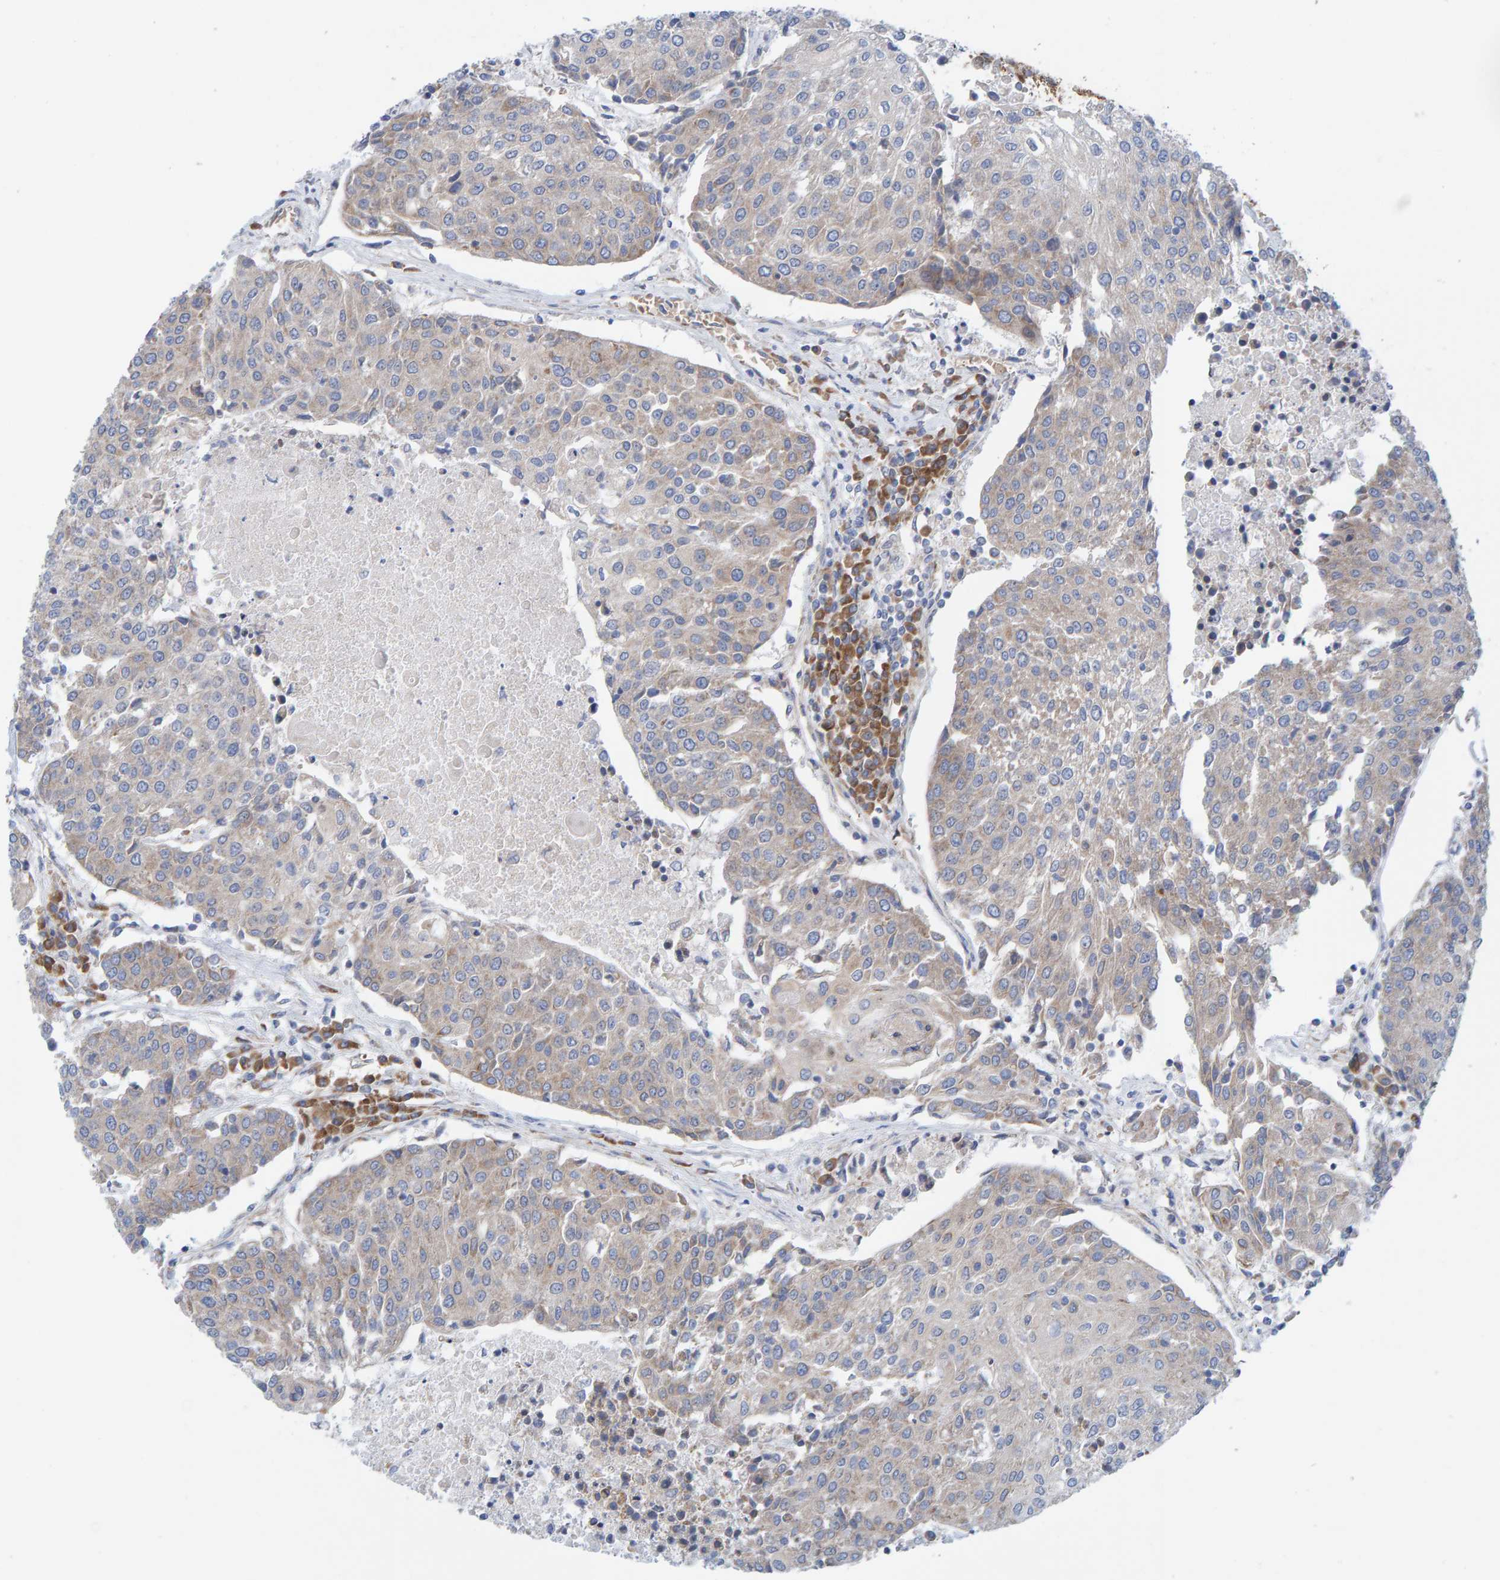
{"staining": {"intensity": "negative", "quantity": "none", "location": "none"}, "tissue": "urothelial cancer", "cell_type": "Tumor cells", "image_type": "cancer", "snomed": [{"axis": "morphology", "description": "Urothelial carcinoma, High grade"}, {"axis": "topography", "description": "Urinary bladder"}], "caption": "Urothelial cancer was stained to show a protein in brown. There is no significant staining in tumor cells.", "gene": "CDK5RAP3", "patient": {"sex": "female", "age": 85}}